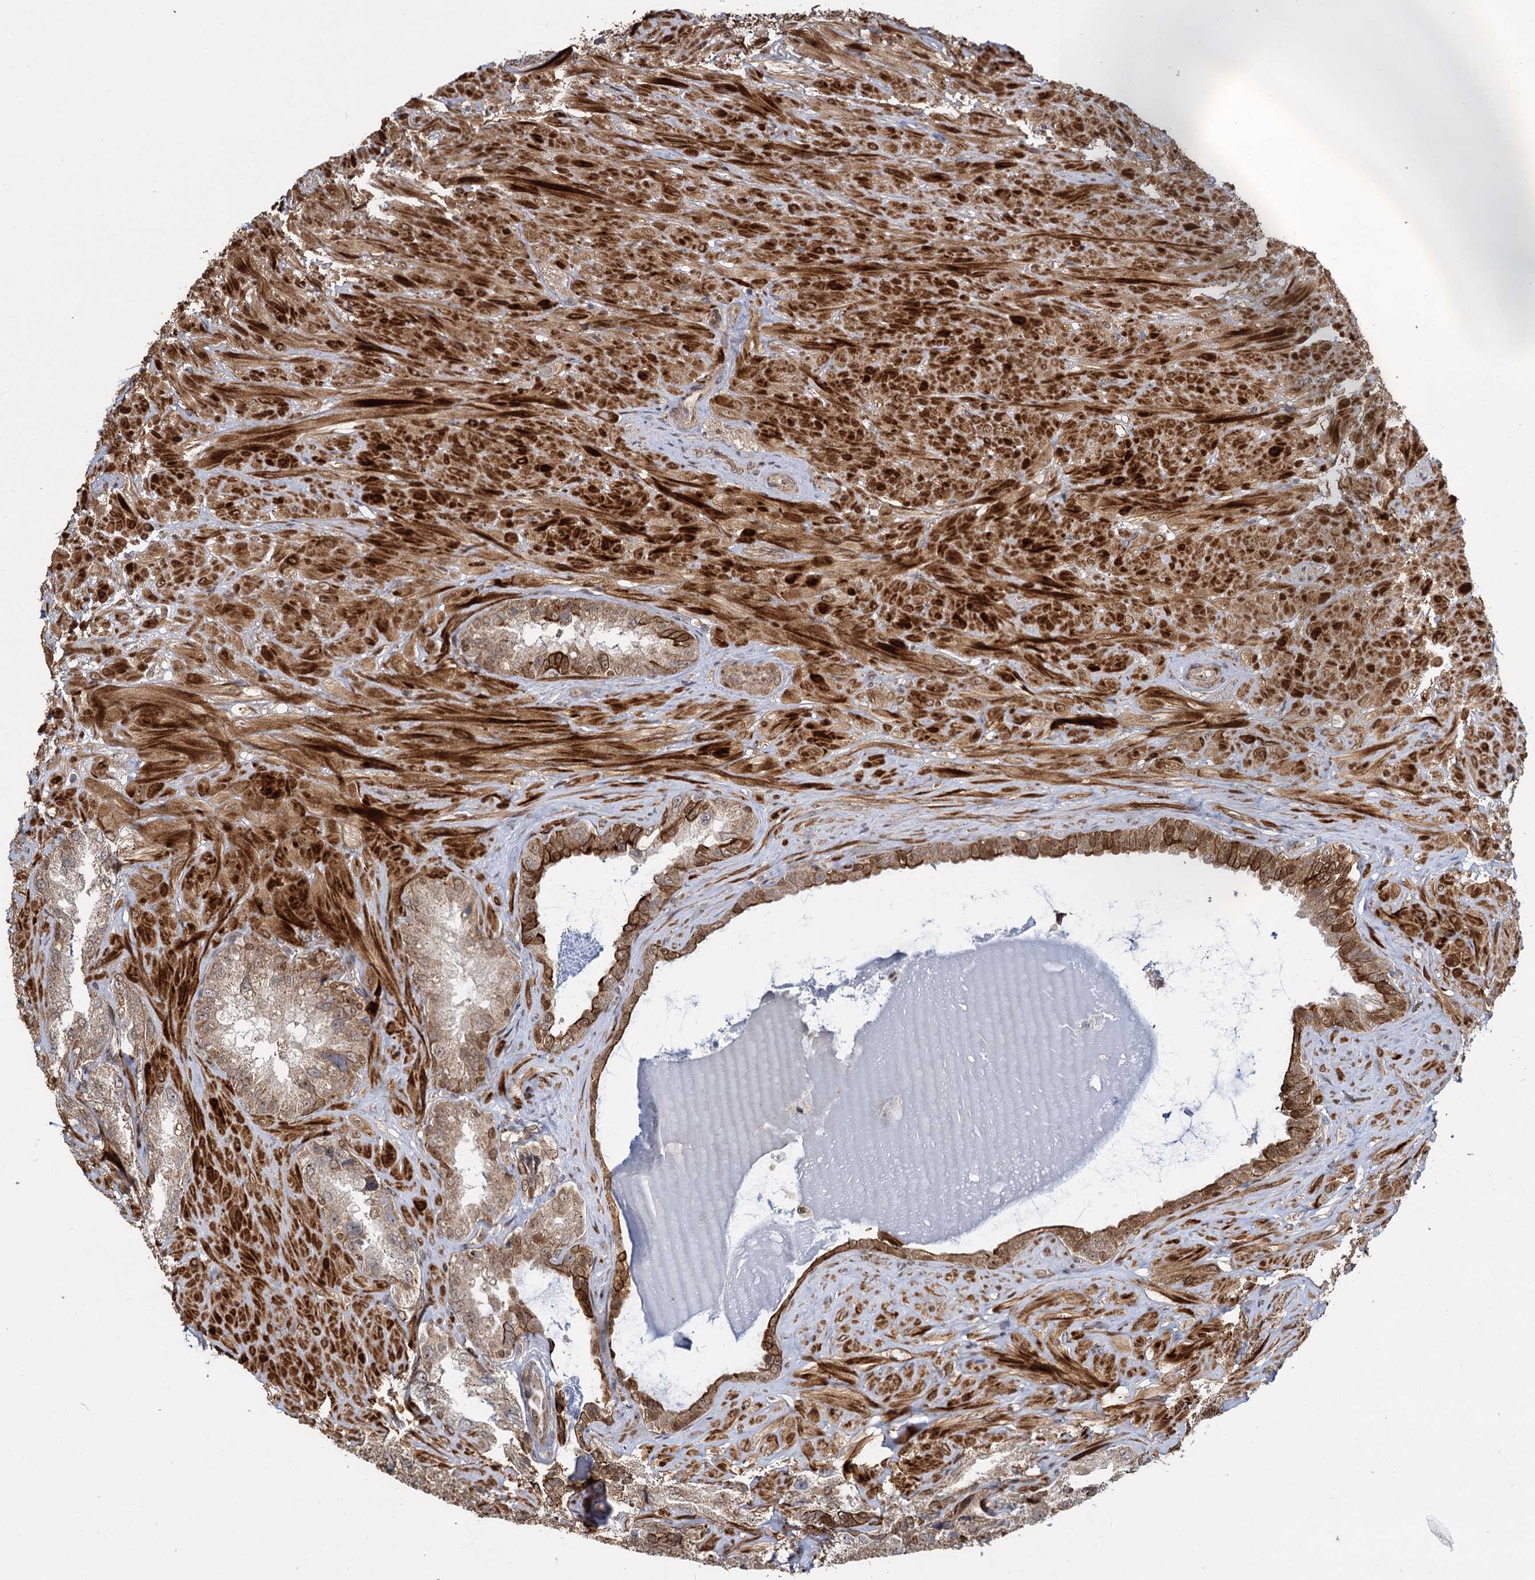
{"staining": {"intensity": "moderate", "quantity": ">75%", "location": "cytoplasmic/membranous,nuclear"}, "tissue": "seminal vesicle", "cell_type": "Glandular cells", "image_type": "normal", "snomed": [{"axis": "morphology", "description": "Normal tissue, NOS"}, {"axis": "topography", "description": "Seminal veicle"}, {"axis": "topography", "description": "Peripheral nerve tissue"}], "caption": "This is a histology image of immunohistochemistry (IHC) staining of benign seminal vesicle, which shows moderate expression in the cytoplasmic/membranous,nuclear of glandular cells.", "gene": "GAL3ST4", "patient": {"sex": "male", "age": 67}}